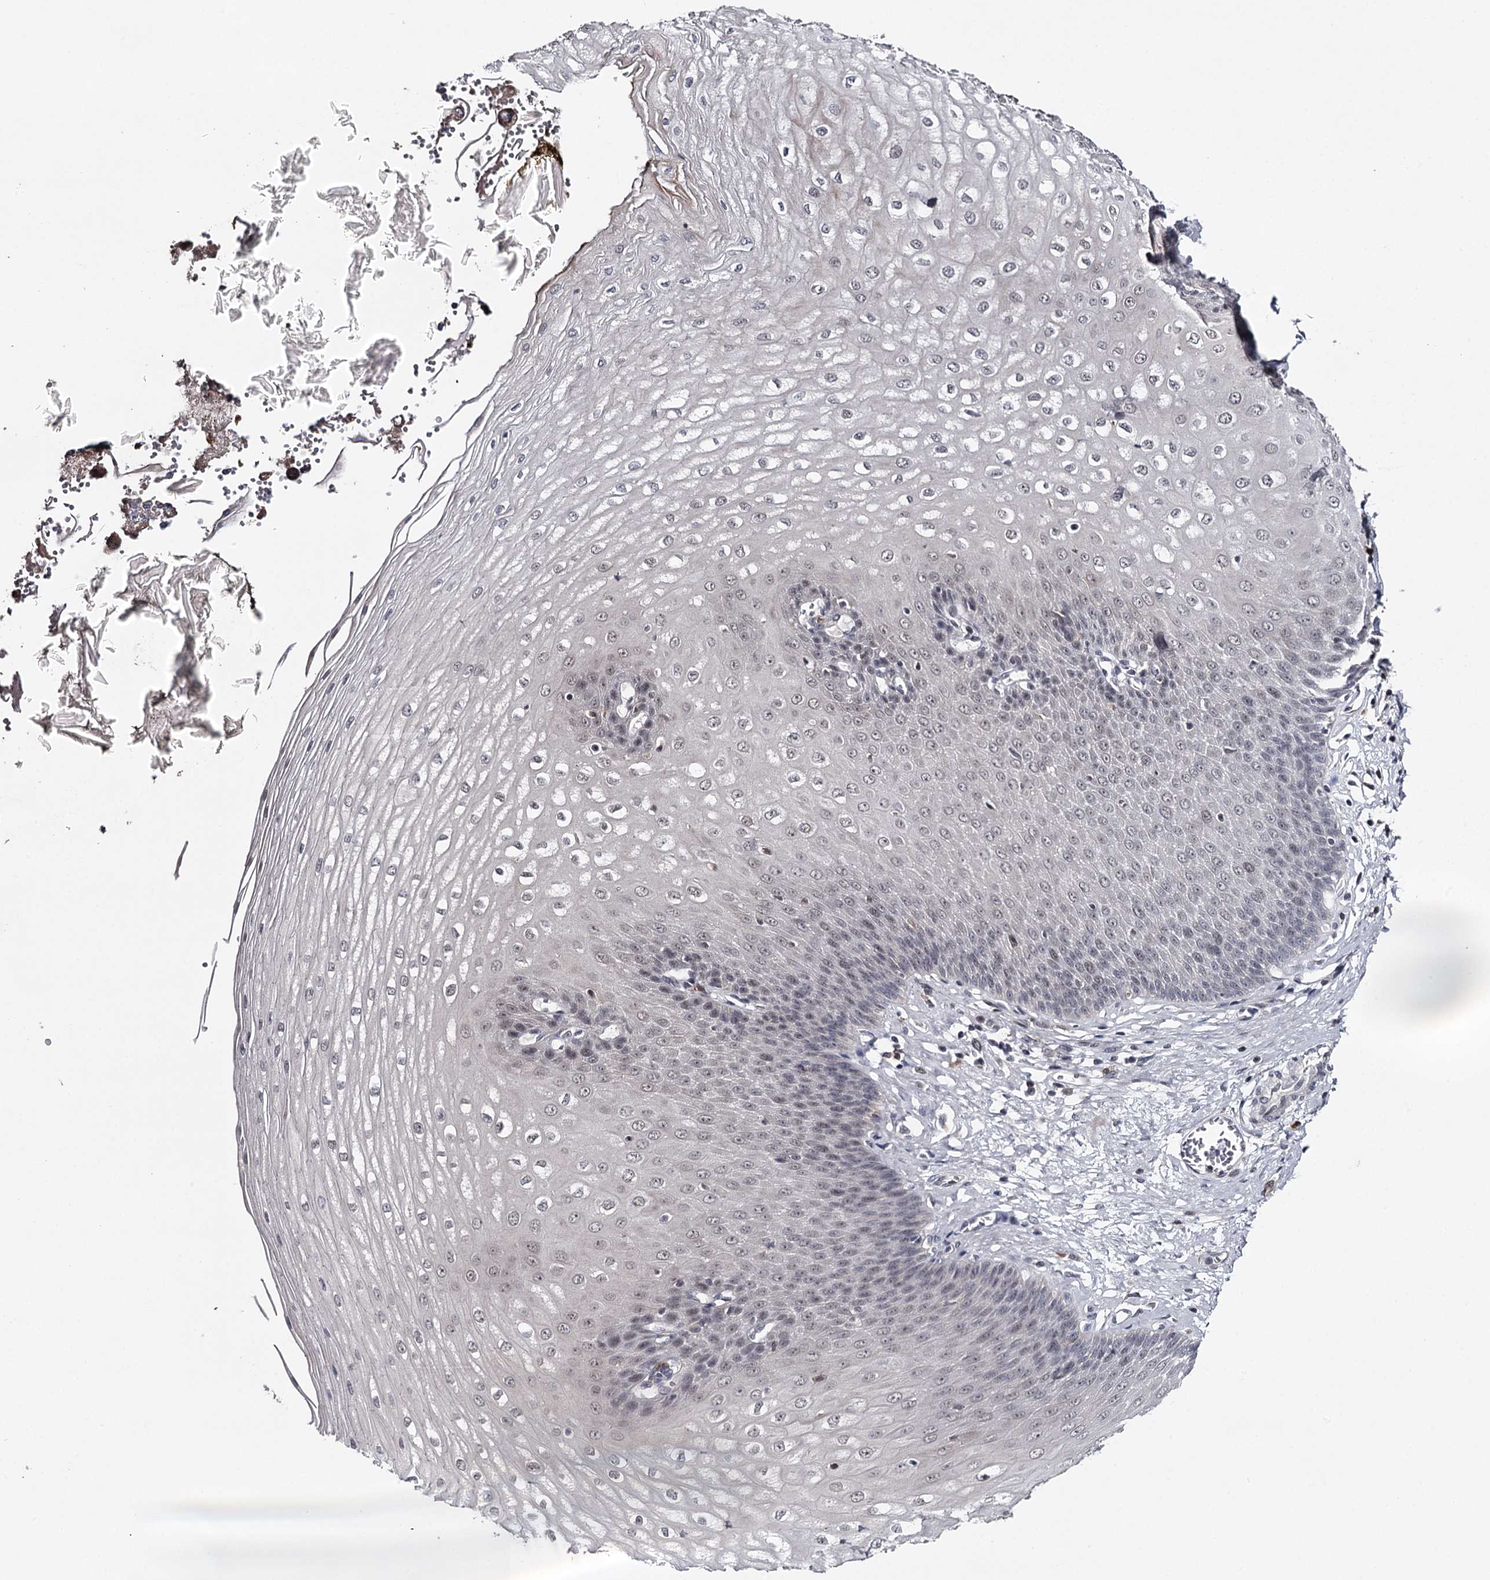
{"staining": {"intensity": "weak", "quantity": "25%-75%", "location": "nuclear"}, "tissue": "esophagus", "cell_type": "Squamous epithelial cells", "image_type": "normal", "snomed": [{"axis": "morphology", "description": "Normal tissue, NOS"}, {"axis": "topography", "description": "Esophagus"}], "caption": "Weak nuclear protein positivity is identified in about 25%-75% of squamous epithelial cells in esophagus.", "gene": "GTSF1", "patient": {"sex": "male", "age": 60}}